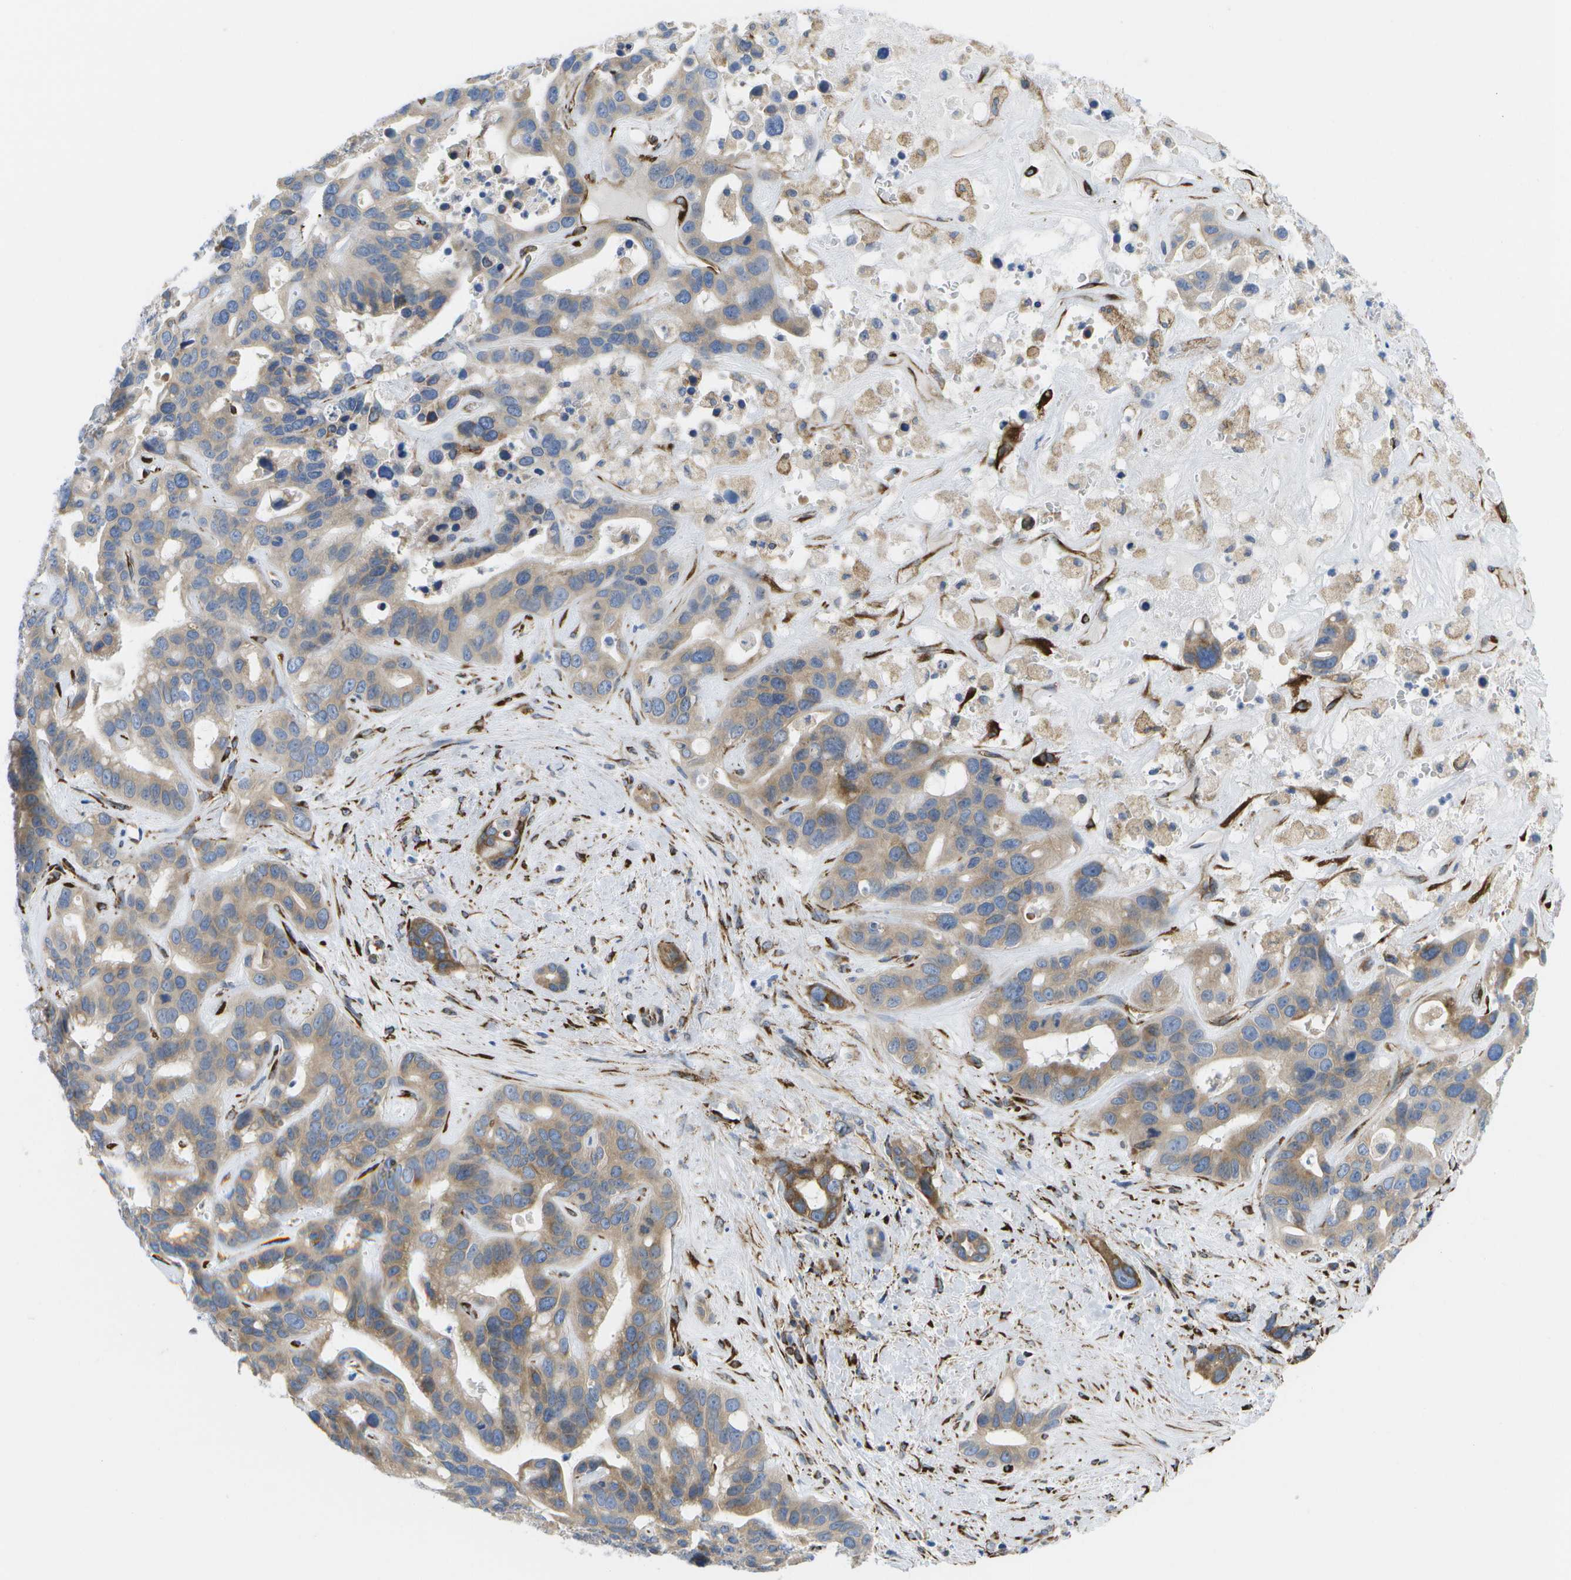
{"staining": {"intensity": "moderate", "quantity": "<25%", "location": "cytoplasmic/membranous"}, "tissue": "liver cancer", "cell_type": "Tumor cells", "image_type": "cancer", "snomed": [{"axis": "morphology", "description": "Cholangiocarcinoma"}, {"axis": "topography", "description": "Liver"}], "caption": "Protein staining demonstrates moderate cytoplasmic/membranous staining in about <25% of tumor cells in liver cancer.", "gene": "ZDHHC17", "patient": {"sex": "female", "age": 65}}